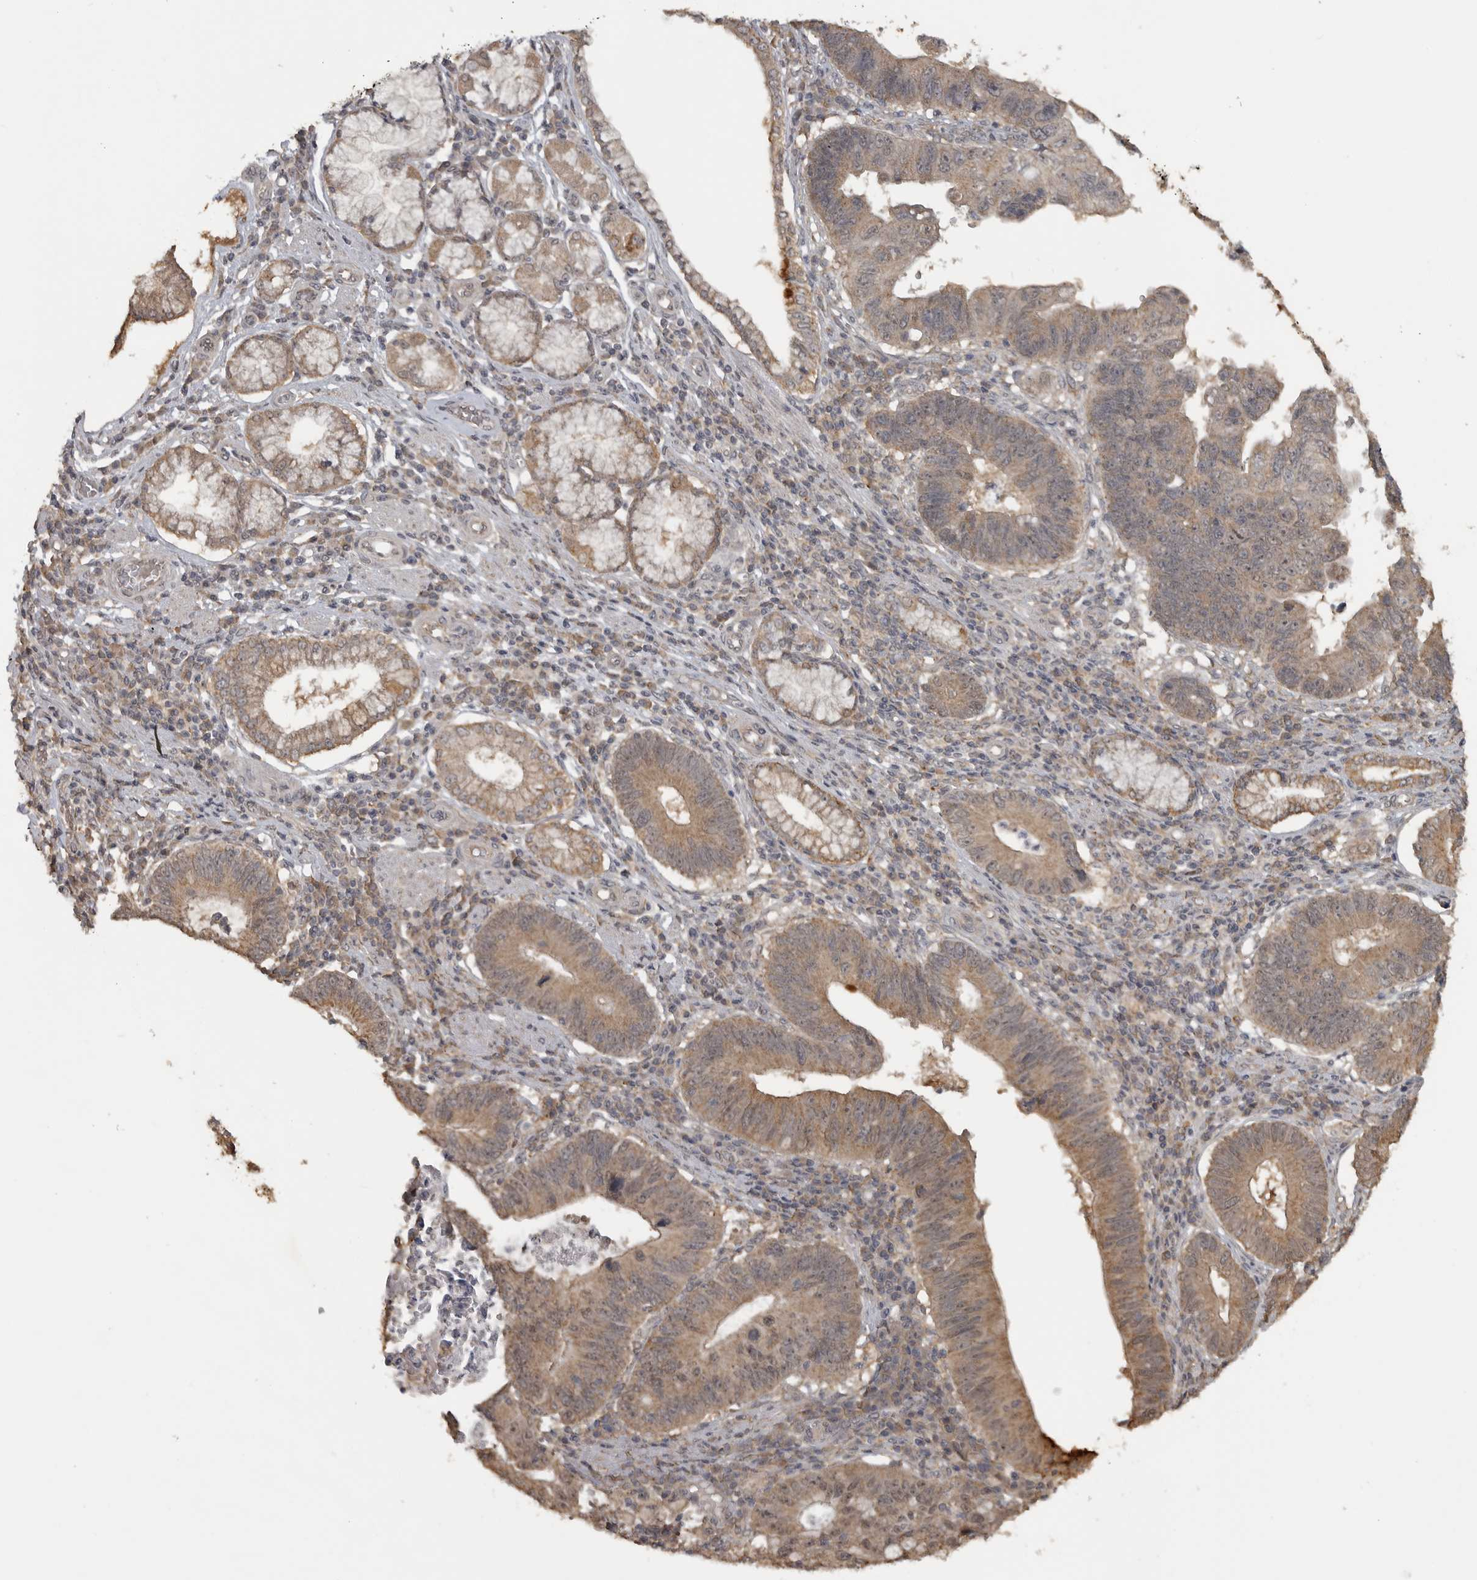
{"staining": {"intensity": "moderate", "quantity": "25%-75%", "location": "cytoplasmic/membranous,nuclear"}, "tissue": "stomach cancer", "cell_type": "Tumor cells", "image_type": "cancer", "snomed": [{"axis": "morphology", "description": "Adenocarcinoma, NOS"}, {"axis": "topography", "description": "Stomach"}], "caption": "Stomach cancer (adenocarcinoma) tissue displays moderate cytoplasmic/membranous and nuclear staining in about 25%-75% of tumor cells, visualized by immunohistochemistry.", "gene": "LLGL1", "patient": {"sex": "male", "age": 59}}